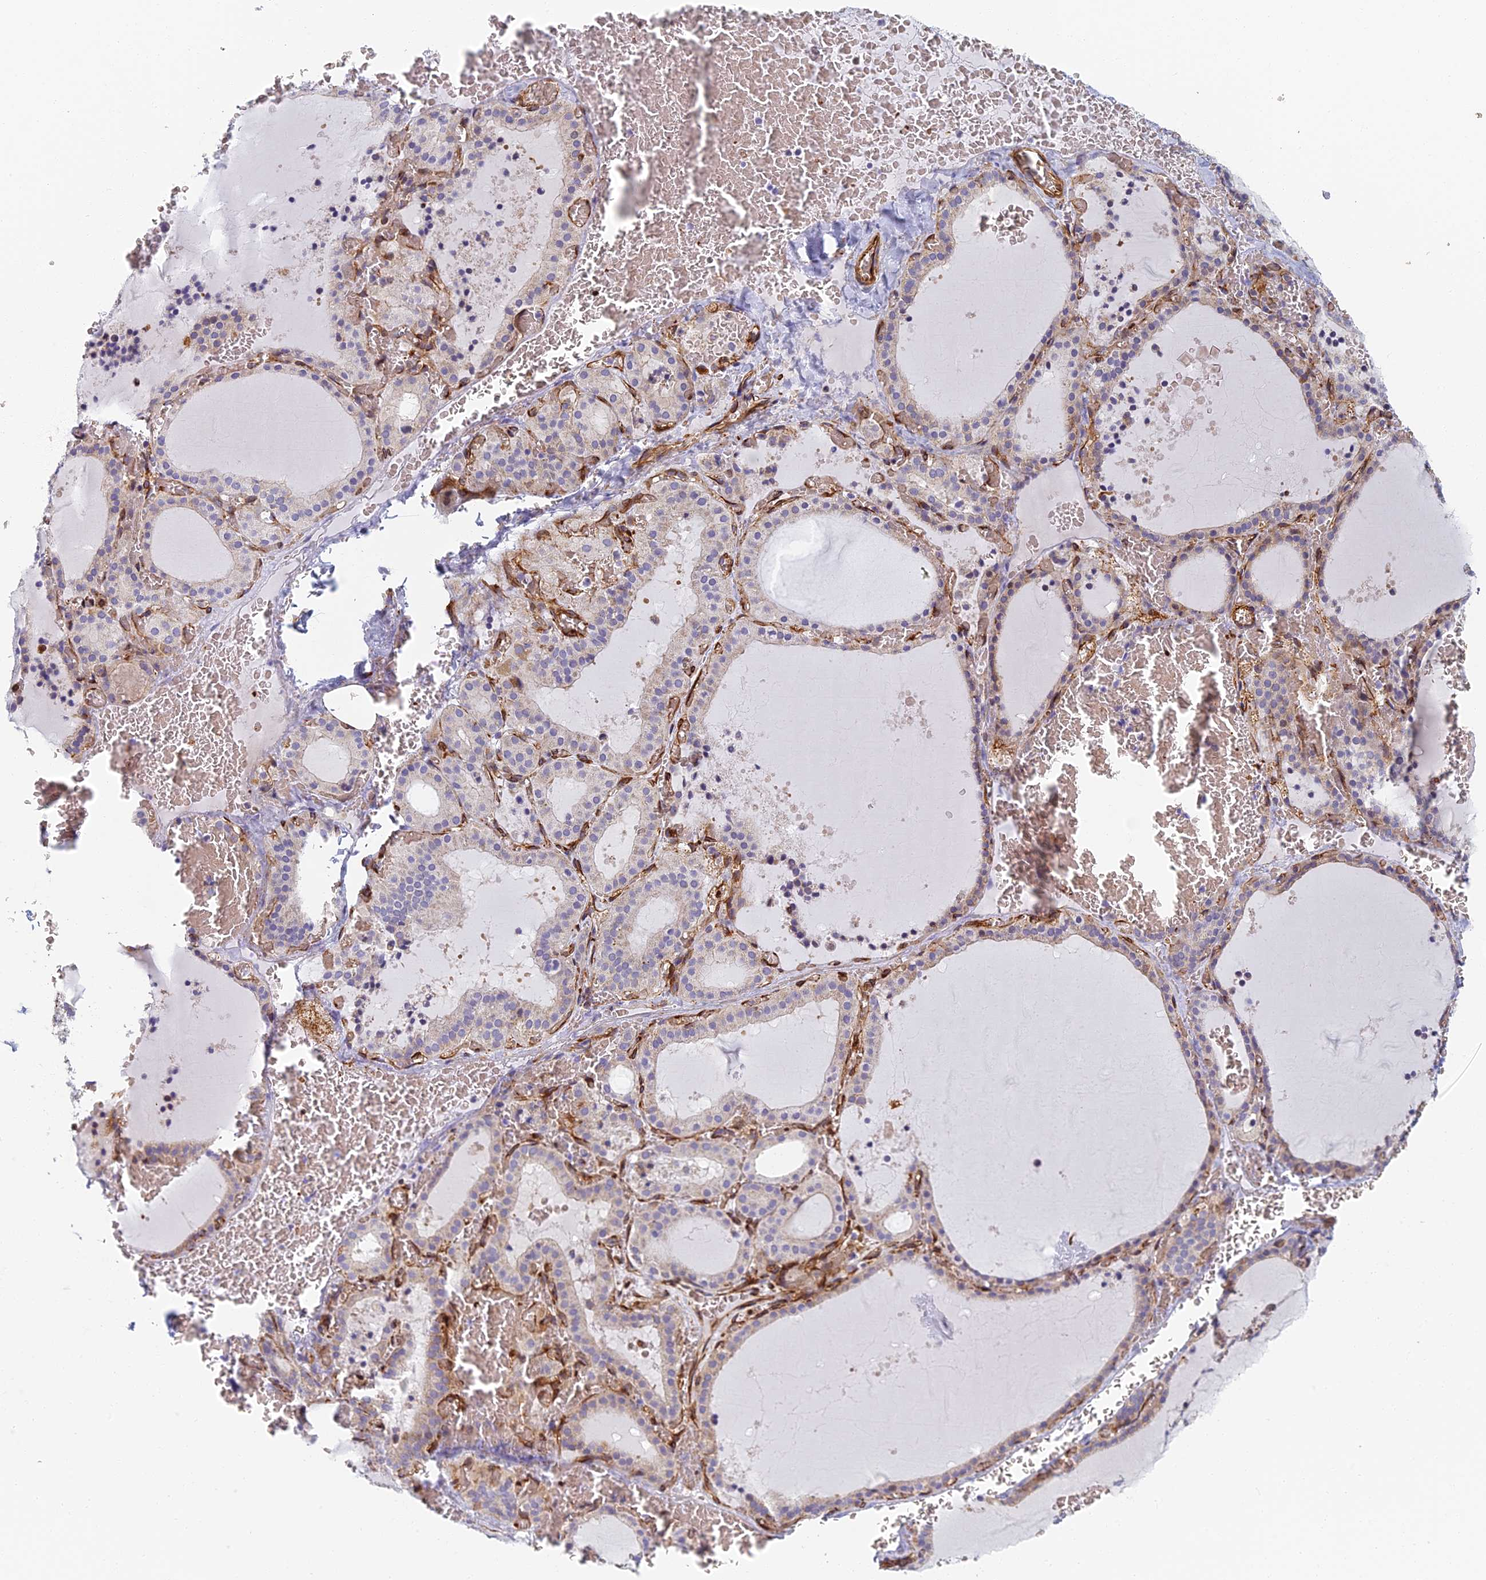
{"staining": {"intensity": "moderate", "quantity": "25%-75%", "location": "cytoplasmic/membranous"}, "tissue": "thyroid gland", "cell_type": "Glandular cells", "image_type": "normal", "snomed": [{"axis": "morphology", "description": "Normal tissue, NOS"}, {"axis": "topography", "description": "Thyroid gland"}], "caption": "Glandular cells demonstrate medium levels of moderate cytoplasmic/membranous staining in approximately 25%-75% of cells in unremarkable thyroid gland. The protein is stained brown, and the nuclei are stained in blue (DAB IHC with brightfield microscopy, high magnification).", "gene": "ABCB10", "patient": {"sex": "female", "age": 39}}